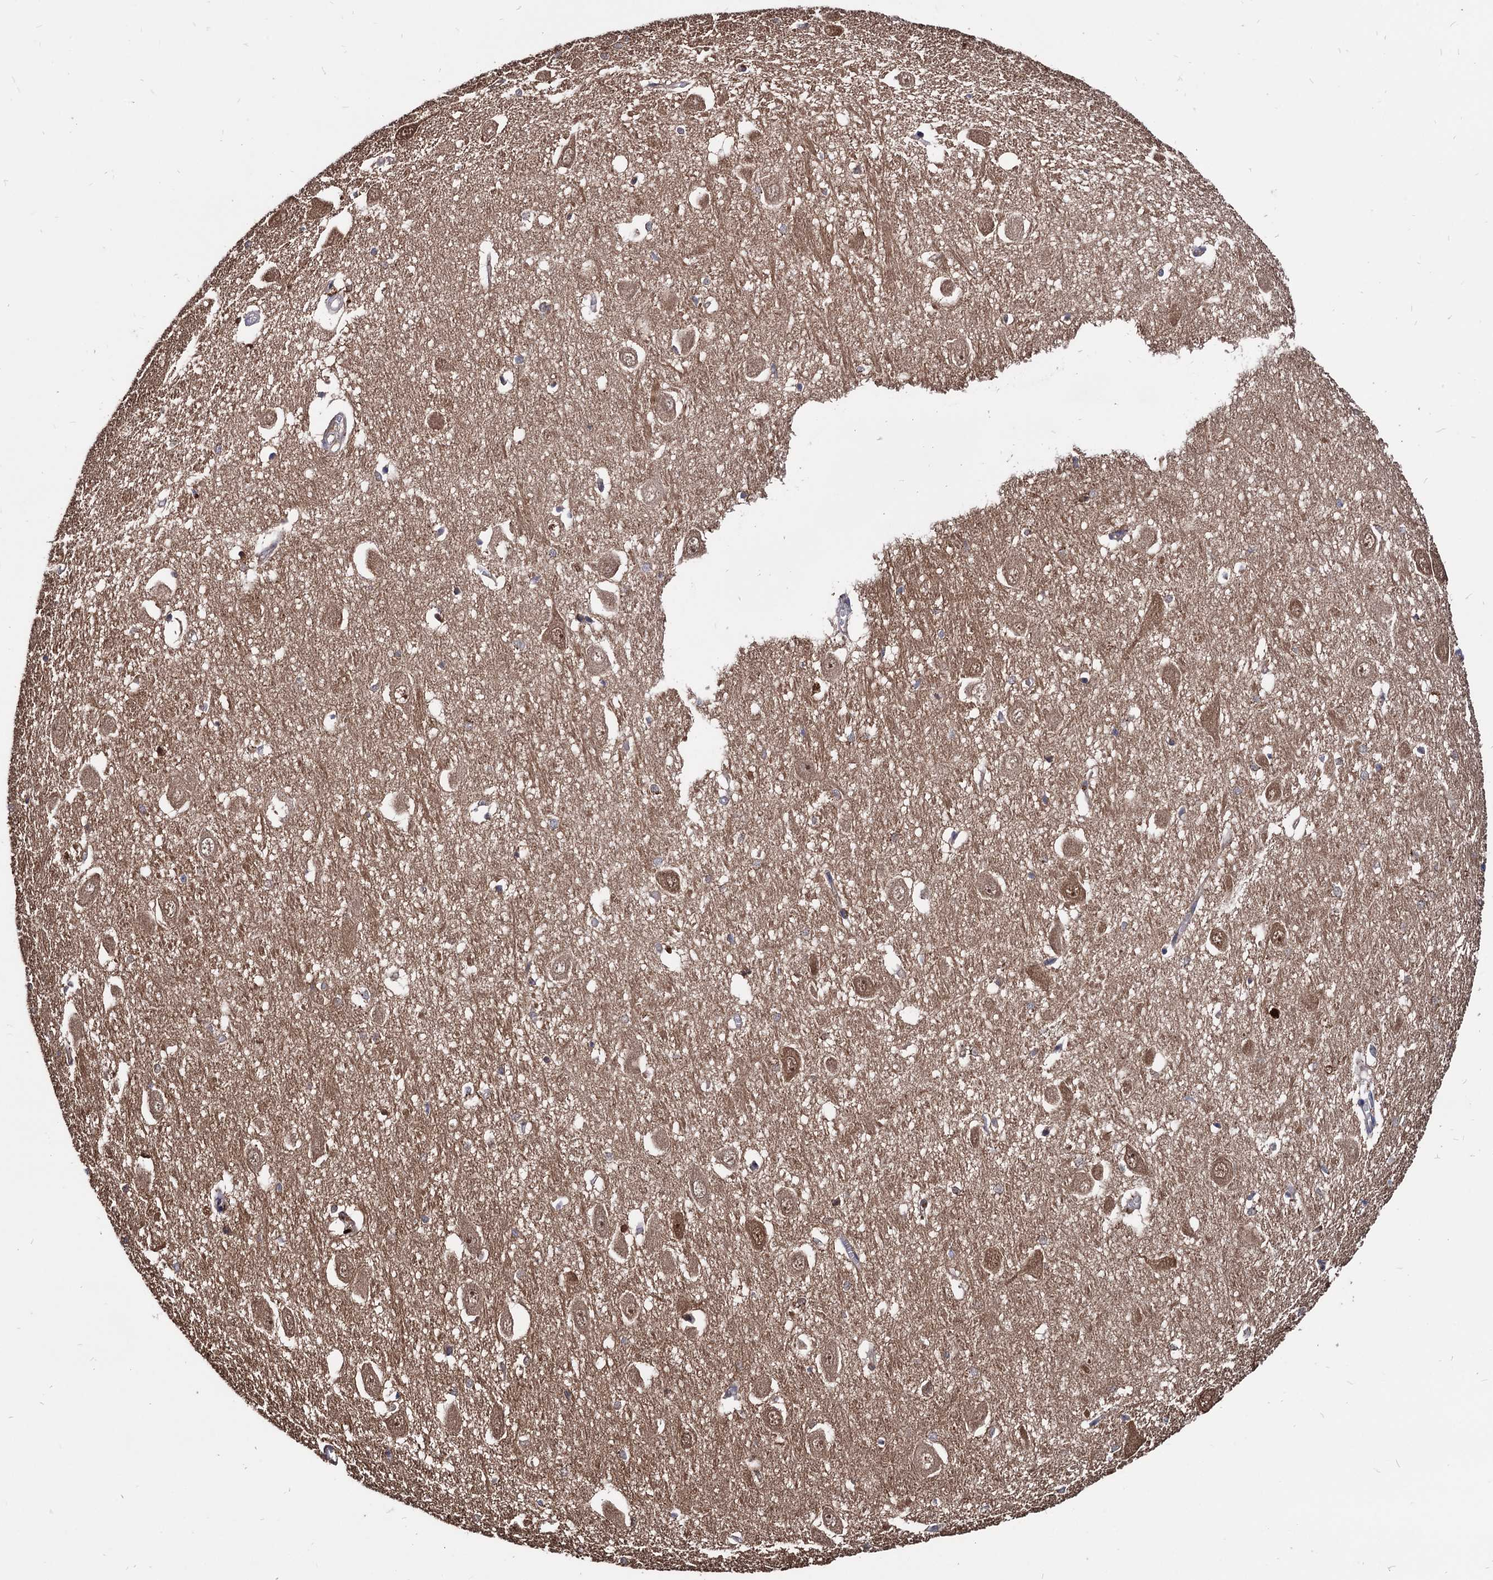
{"staining": {"intensity": "weak", "quantity": "25%-75%", "location": "cytoplasmic/membranous"}, "tissue": "hippocampus", "cell_type": "Glial cells", "image_type": "normal", "snomed": [{"axis": "morphology", "description": "Normal tissue, NOS"}, {"axis": "topography", "description": "Hippocampus"}], "caption": "DAB (3,3'-diaminobenzidine) immunohistochemical staining of benign human hippocampus reveals weak cytoplasmic/membranous protein positivity in approximately 25%-75% of glial cells.", "gene": "ESD", "patient": {"sex": "female", "age": 64}}